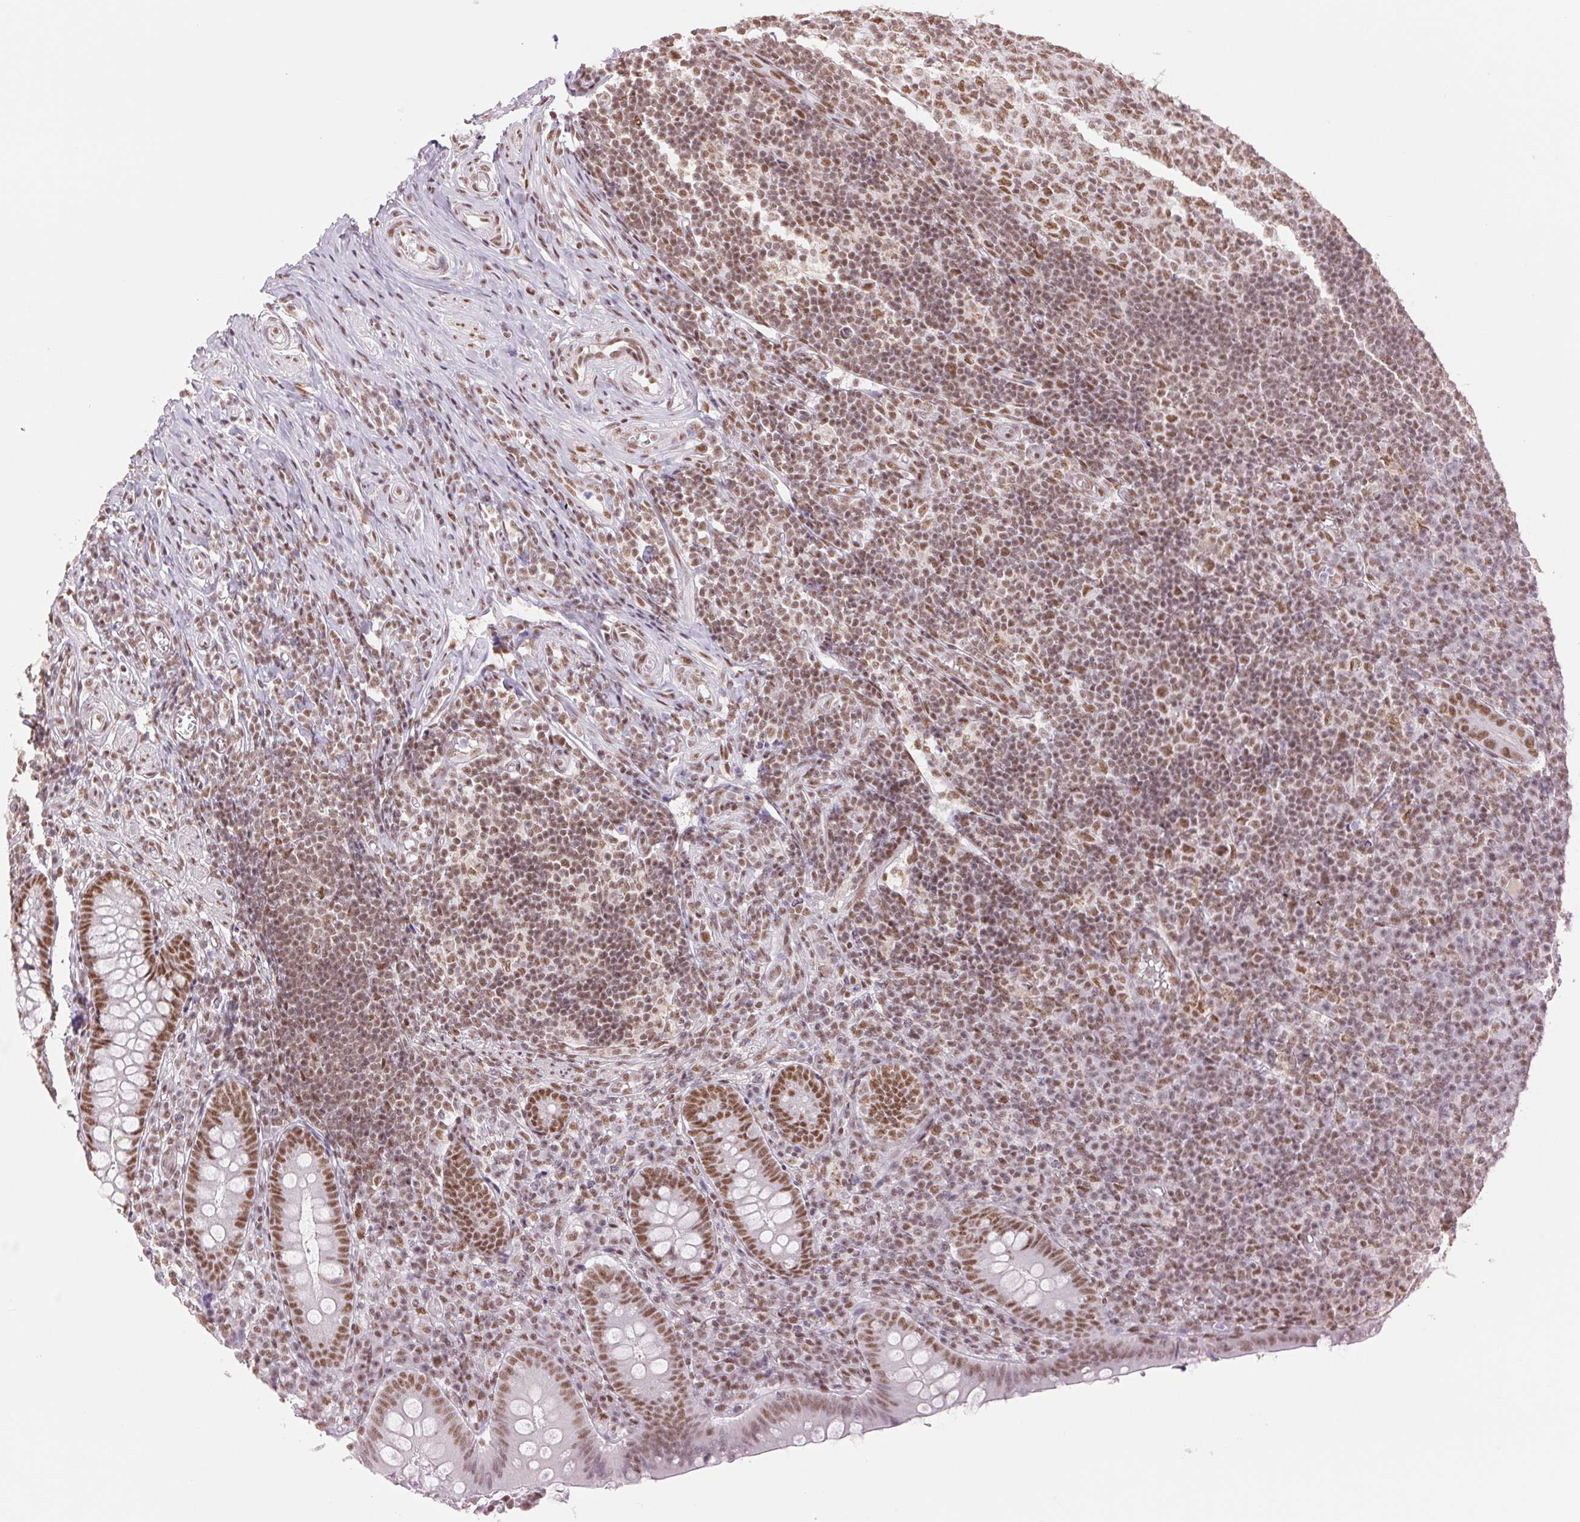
{"staining": {"intensity": "moderate", "quantity": ">75%", "location": "nuclear"}, "tissue": "appendix", "cell_type": "Glandular cells", "image_type": "normal", "snomed": [{"axis": "morphology", "description": "Normal tissue, NOS"}, {"axis": "topography", "description": "Appendix"}], "caption": "This image reveals immunohistochemistry (IHC) staining of benign appendix, with medium moderate nuclear positivity in approximately >75% of glandular cells.", "gene": "ZFR2", "patient": {"sex": "male", "age": 18}}